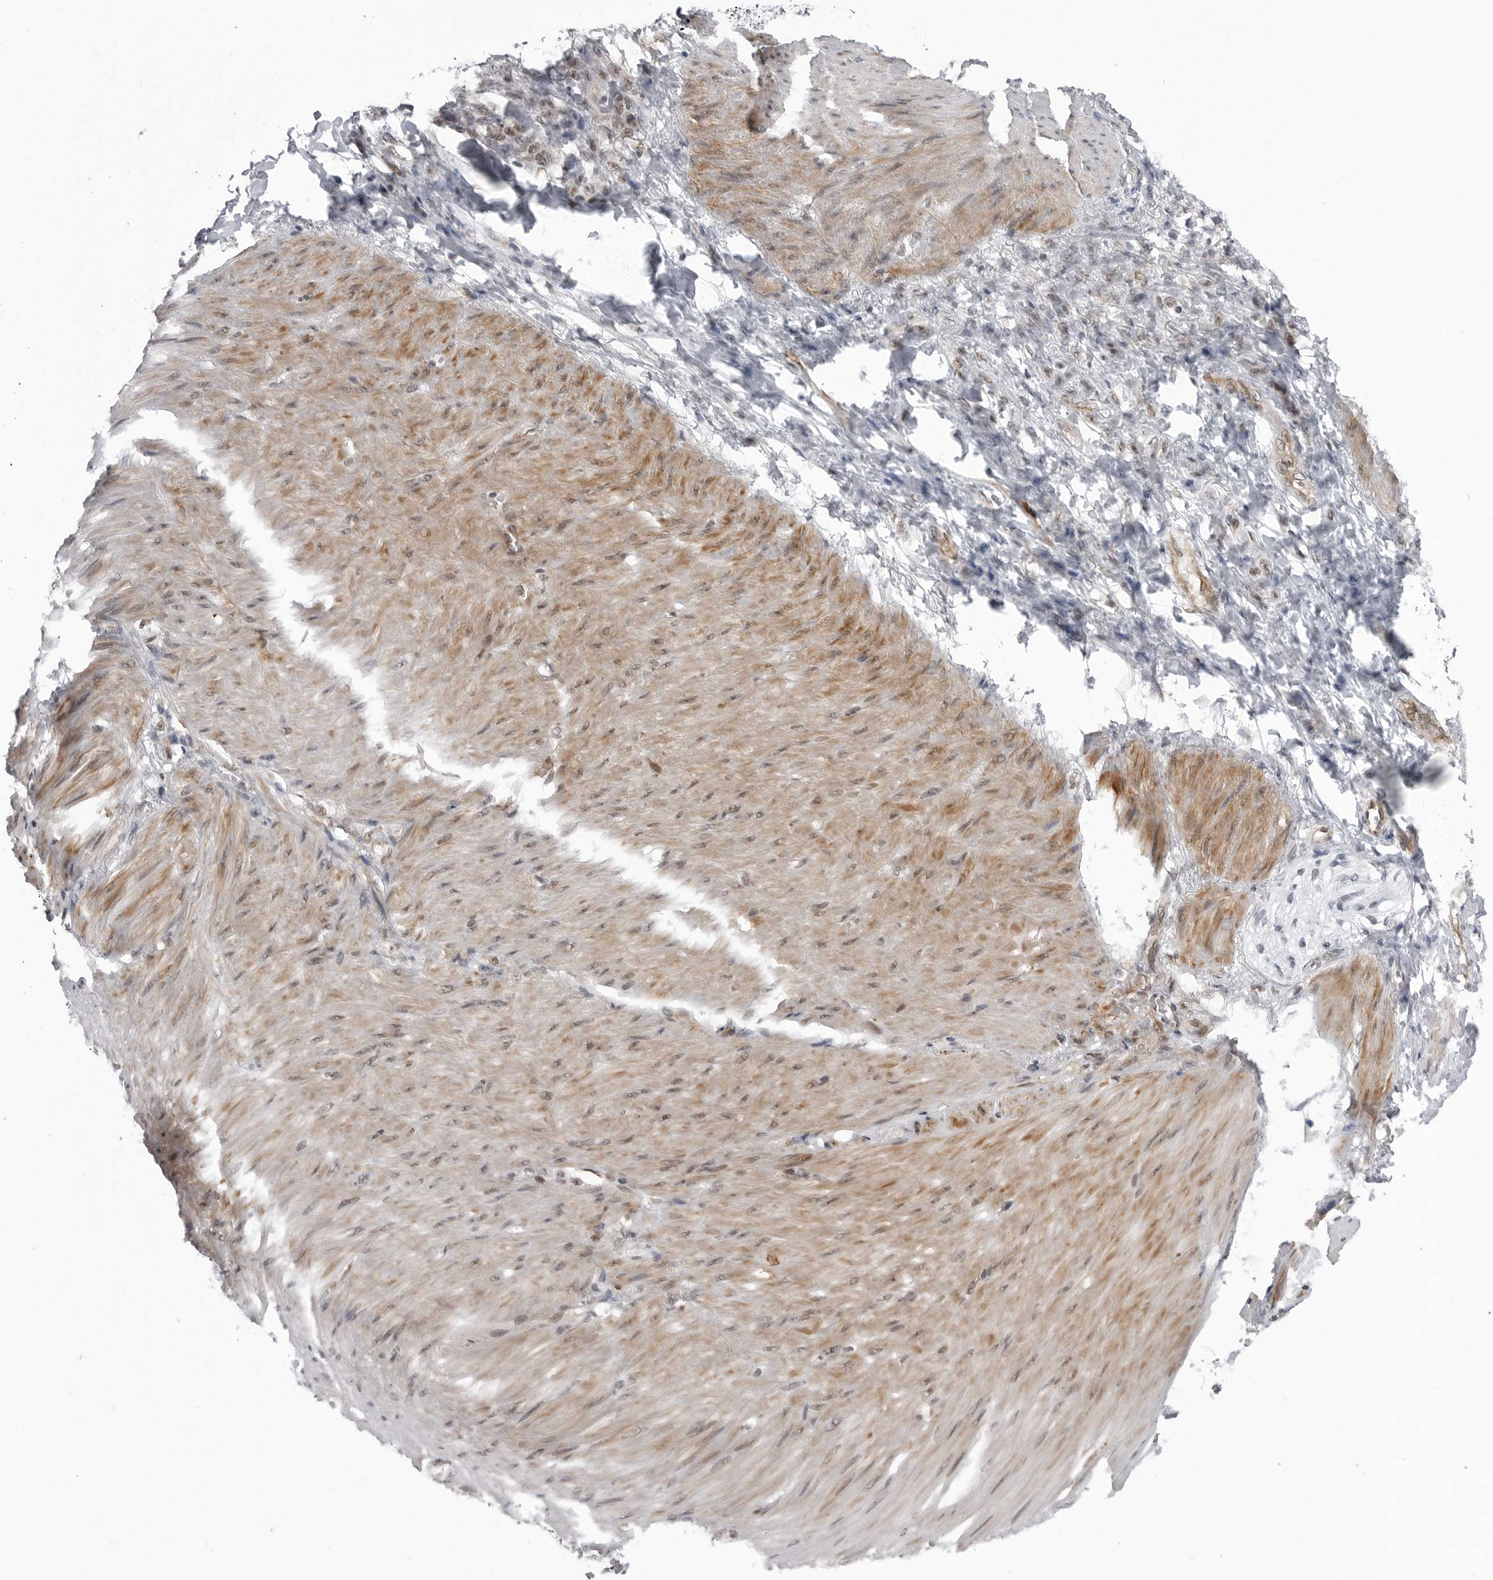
{"staining": {"intensity": "moderate", "quantity": "<25%", "location": "nuclear"}, "tissue": "stomach cancer", "cell_type": "Tumor cells", "image_type": "cancer", "snomed": [{"axis": "morphology", "description": "Normal tissue, NOS"}, {"axis": "morphology", "description": "Adenocarcinoma, NOS"}, {"axis": "topography", "description": "Stomach"}], "caption": "IHC micrograph of neoplastic tissue: human stomach cancer (adenocarcinoma) stained using immunohistochemistry (IHC) shows low levels of moderate protein expression localized specifically in the nuclear of tumor cells, appearing as a nuclear brown color.", "gene": "RNF26", "patient": {"sex": "male", "age": 82}}